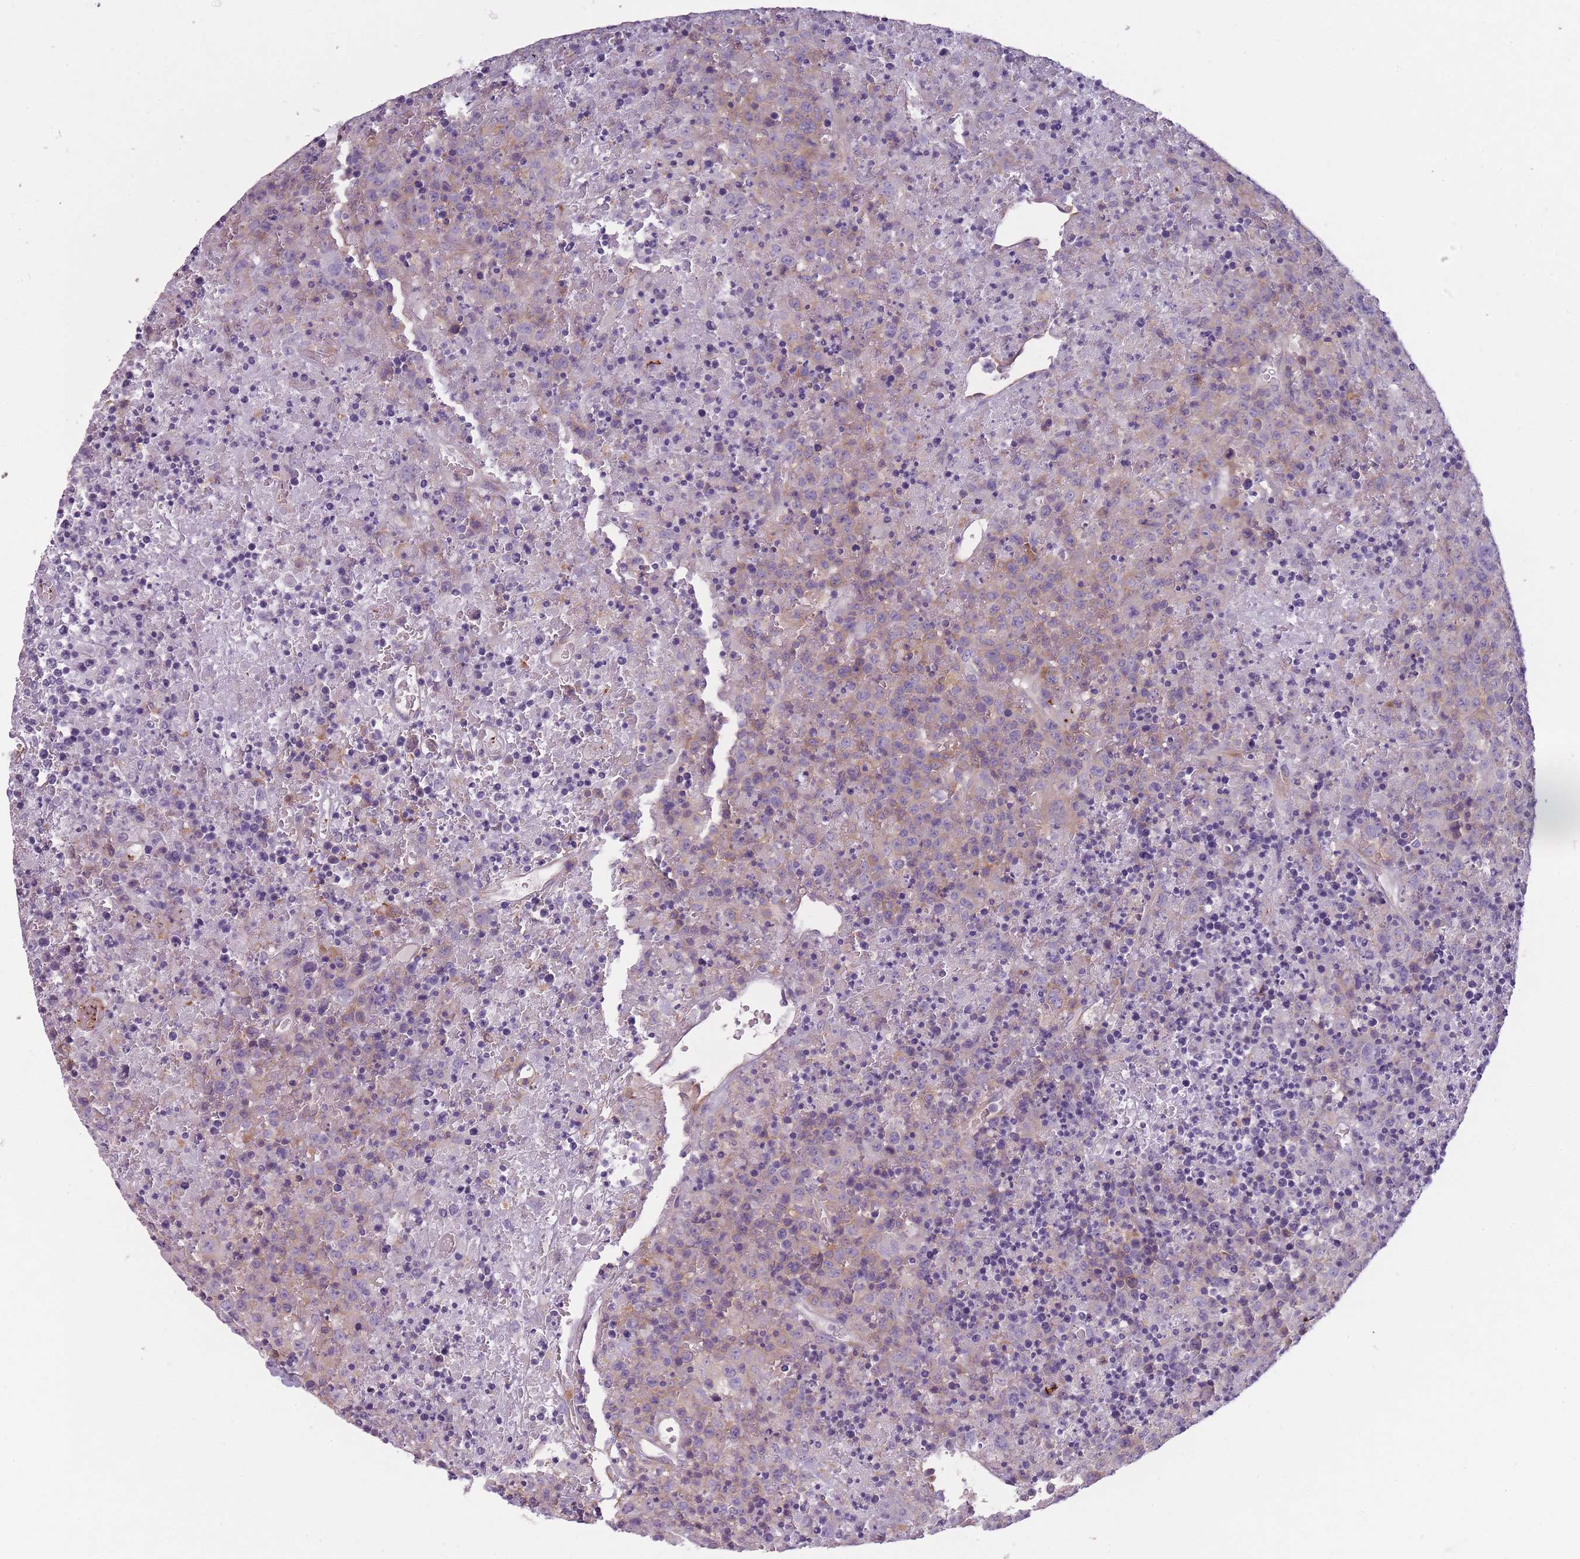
{"staining": {"intensity": "weak", "quantity": "<25%", "location": "cytoplasmic/membranous"}, "tissue": "lymphoma", "cell_type": "Tumor cells", "image_type": "cancer", "snomed": [{"axis": "morphology", "description": "Malignant lymphoma, non-Hodgkin's type, High grade"}, {"axis": "topography", "description": "Lymph node"}], "caption": "Immunohistochemistry histopathology image of human high-grade malignant lymphoma, non-Hodgkin's type stained for a protein (brown), which shows no positivity in tumor cells. (DAB immunohistochemistry, high magnification).", "gene": "NDST2", "patient": {"sex": "male", "age": 16}}